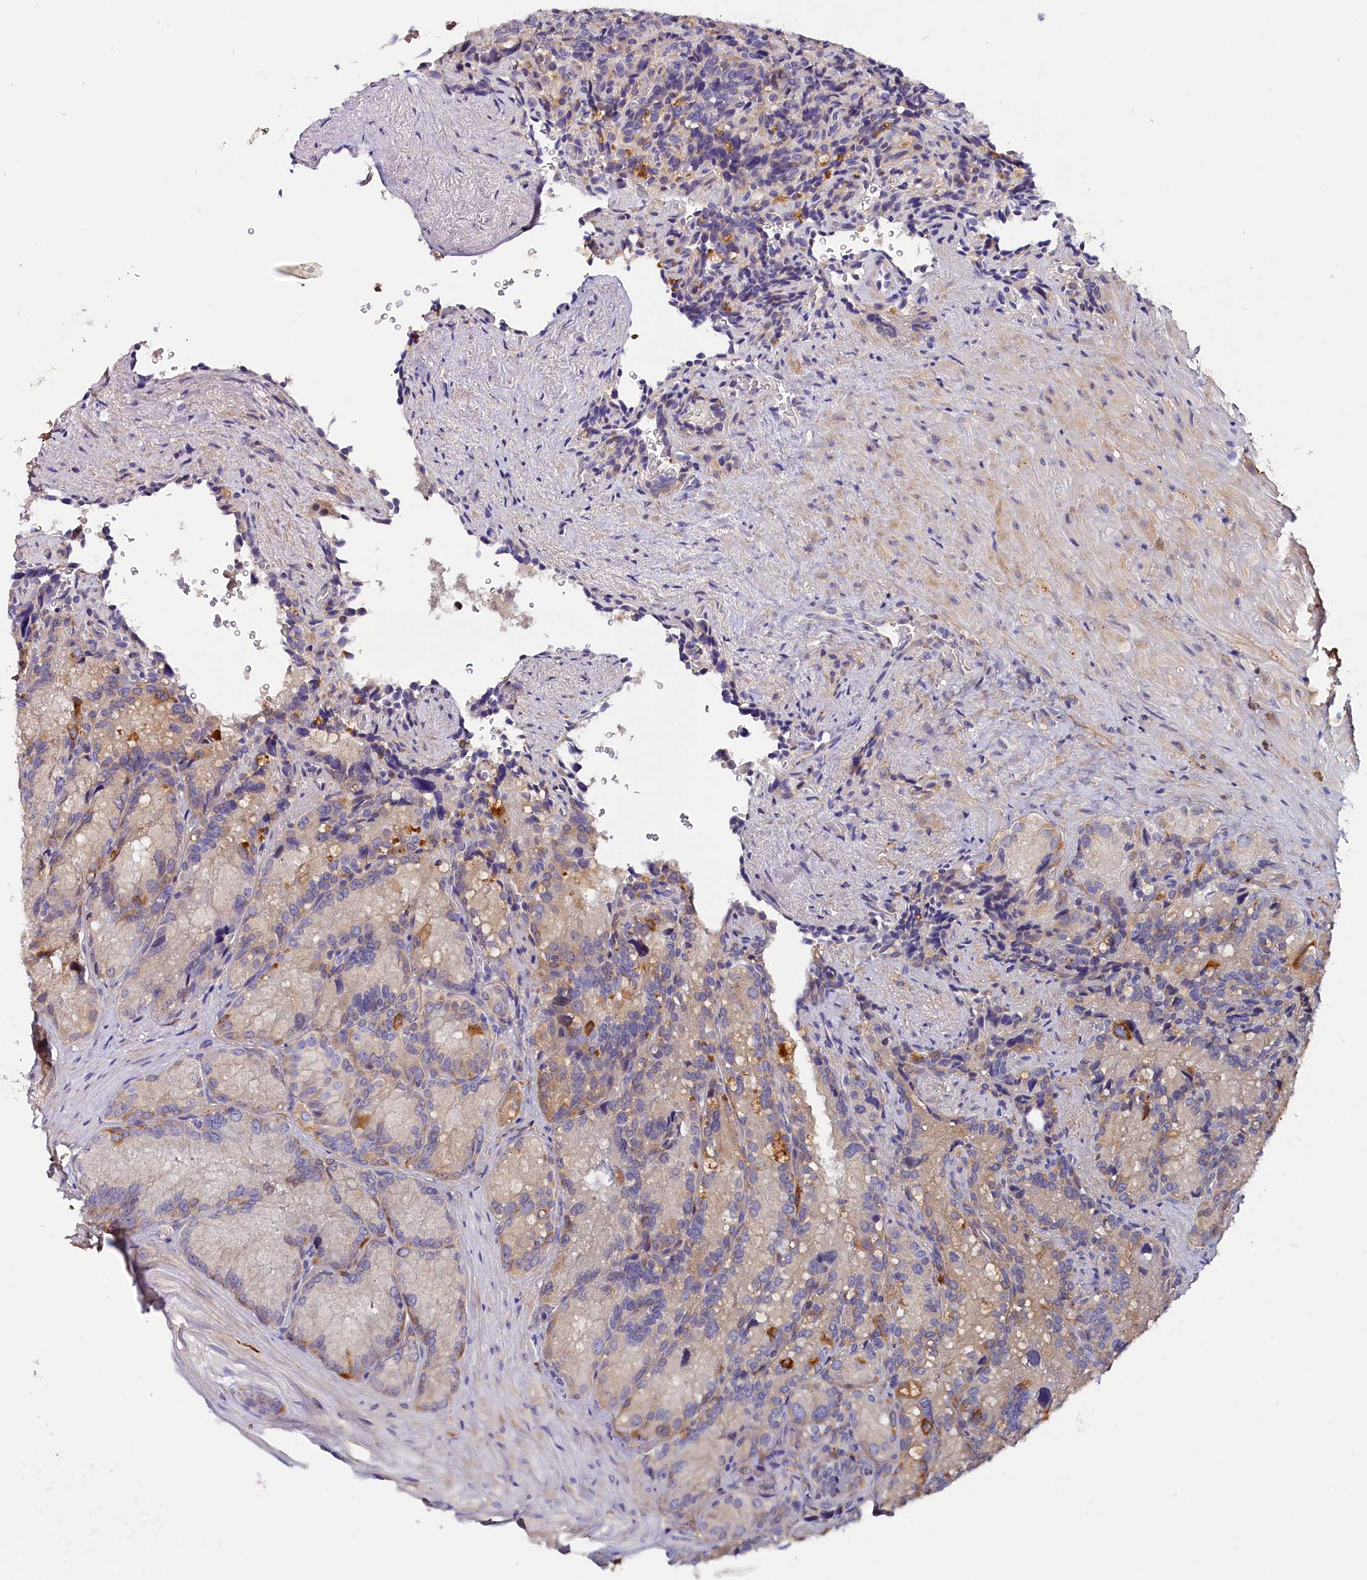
{"staining": {"intensity": "moderate", "quantity": "<25%", "location": "cytoplasmic/membranous"}, "tissue": "seminal vesicle", "cell_type": "Glandular cells", "image_type": "normal", "snomed": [{"axis": "morphology", "description": "Normal tissue, NOS"}, {"axis": "topography", "description": "Seminal veicle"}], "caption": "Seminal vesicle stained for a protein exhibits moderate cytoplasmic/membranous positivity in glandular cells. (DAB IHC with brightfield microscopy, high magnification).", "gene": "KATNB1", "patient": {"sex": "male", "age": 62}}